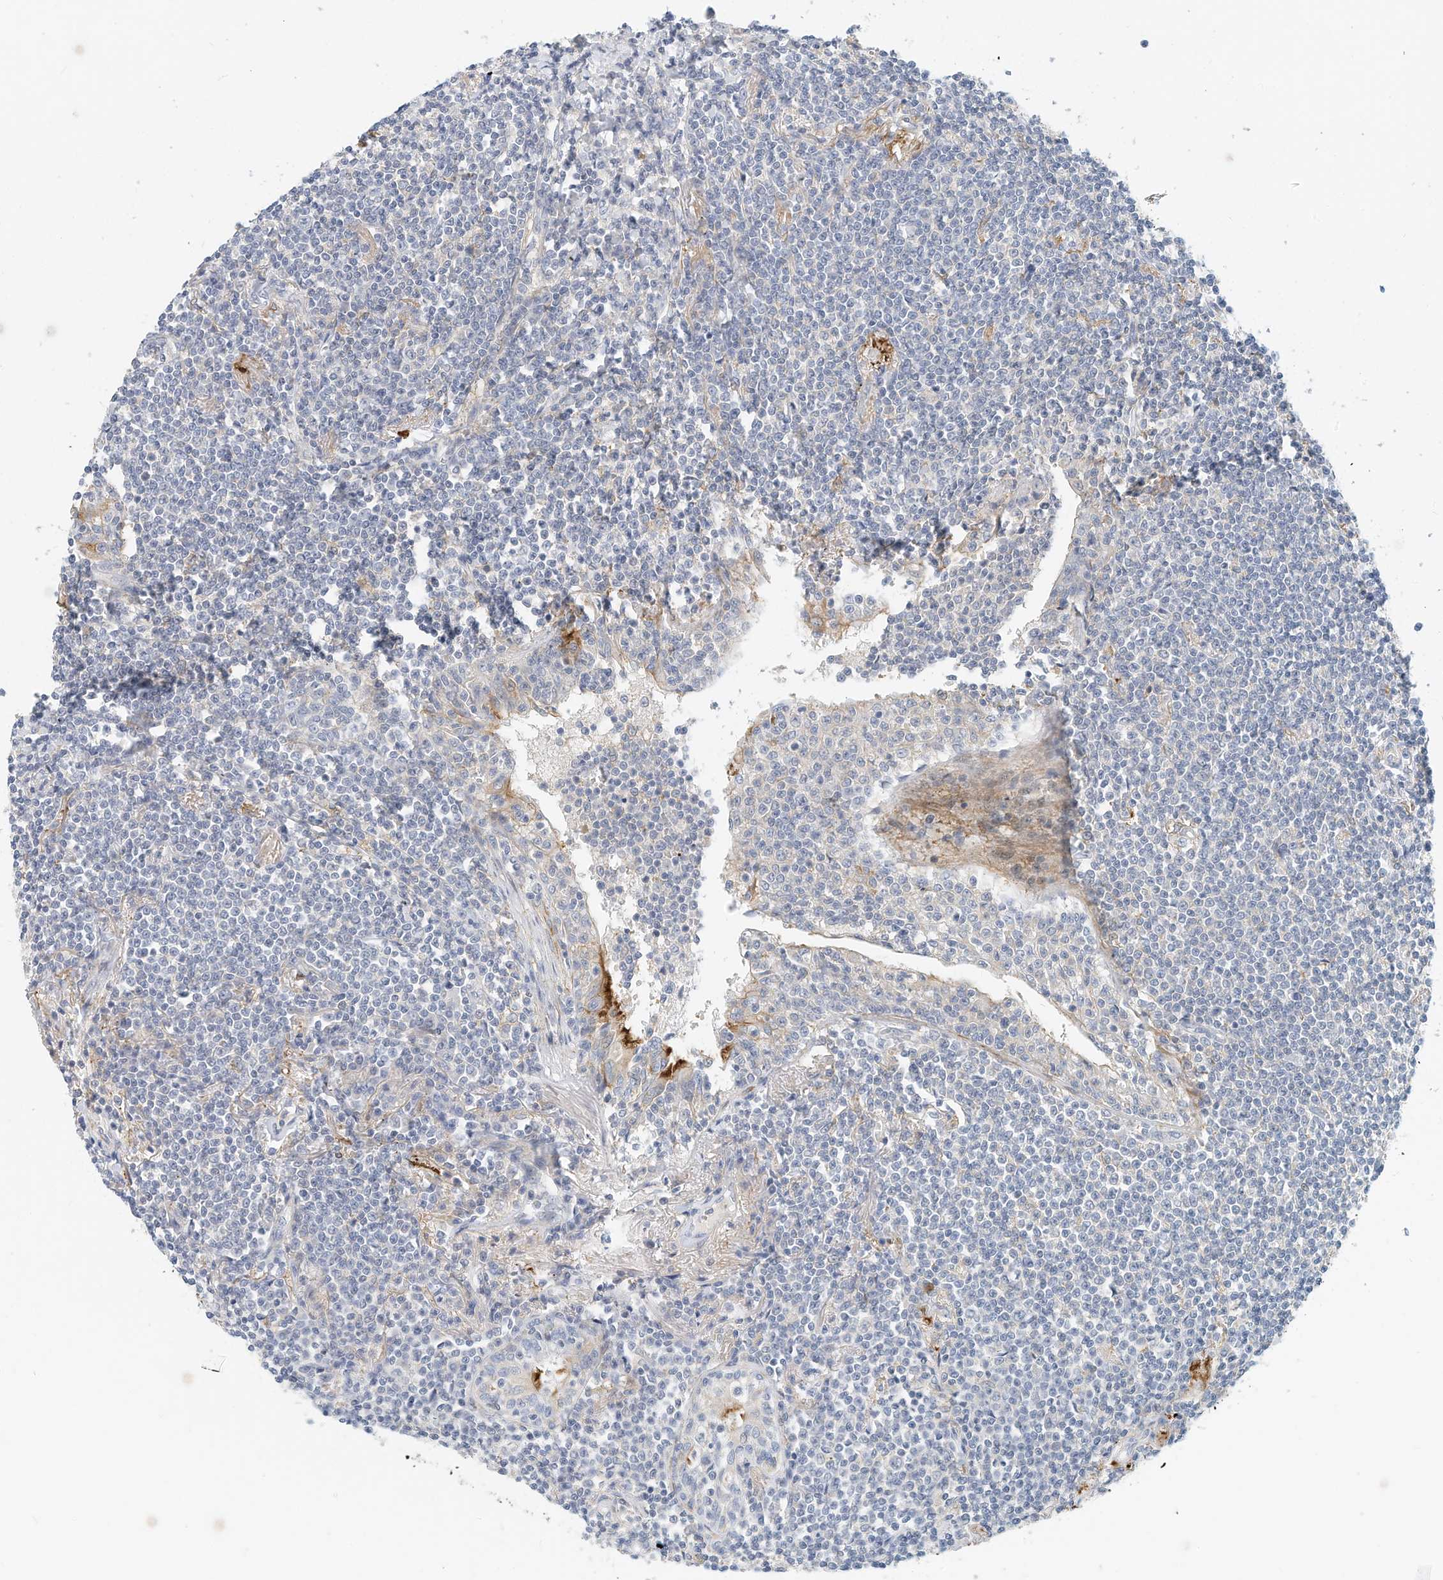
{"staining": {"intensity": "negative", "quantity": "none", "location": "none"}, "tissue": "lymphoma", "cell_type": "Tumor cells", "image_type": "cancer", "snomed": [{"axis": "morphology", "description": "Malignant lymphoma, non-Hodgkin's type, Low grade"}, {"axis": "topography", "description": "Lung"}], "caption": "Immunohistochemistry (IHC) micrograph of neoplastic tissue: human malignant lymphoma, non-Hodgkin's type (low-grade) stained with DAB (3,3'-diaminobenzidine) demonstrates no significant protein expression in tumor cells. Brightfield microscopy of immunohistochemistry (IHC) stained with DAB (brown) and hematoxylin (blue), captured at high magnification.", "gene": "MICAL1", "patient": {"sex": "female", "age": 71}}